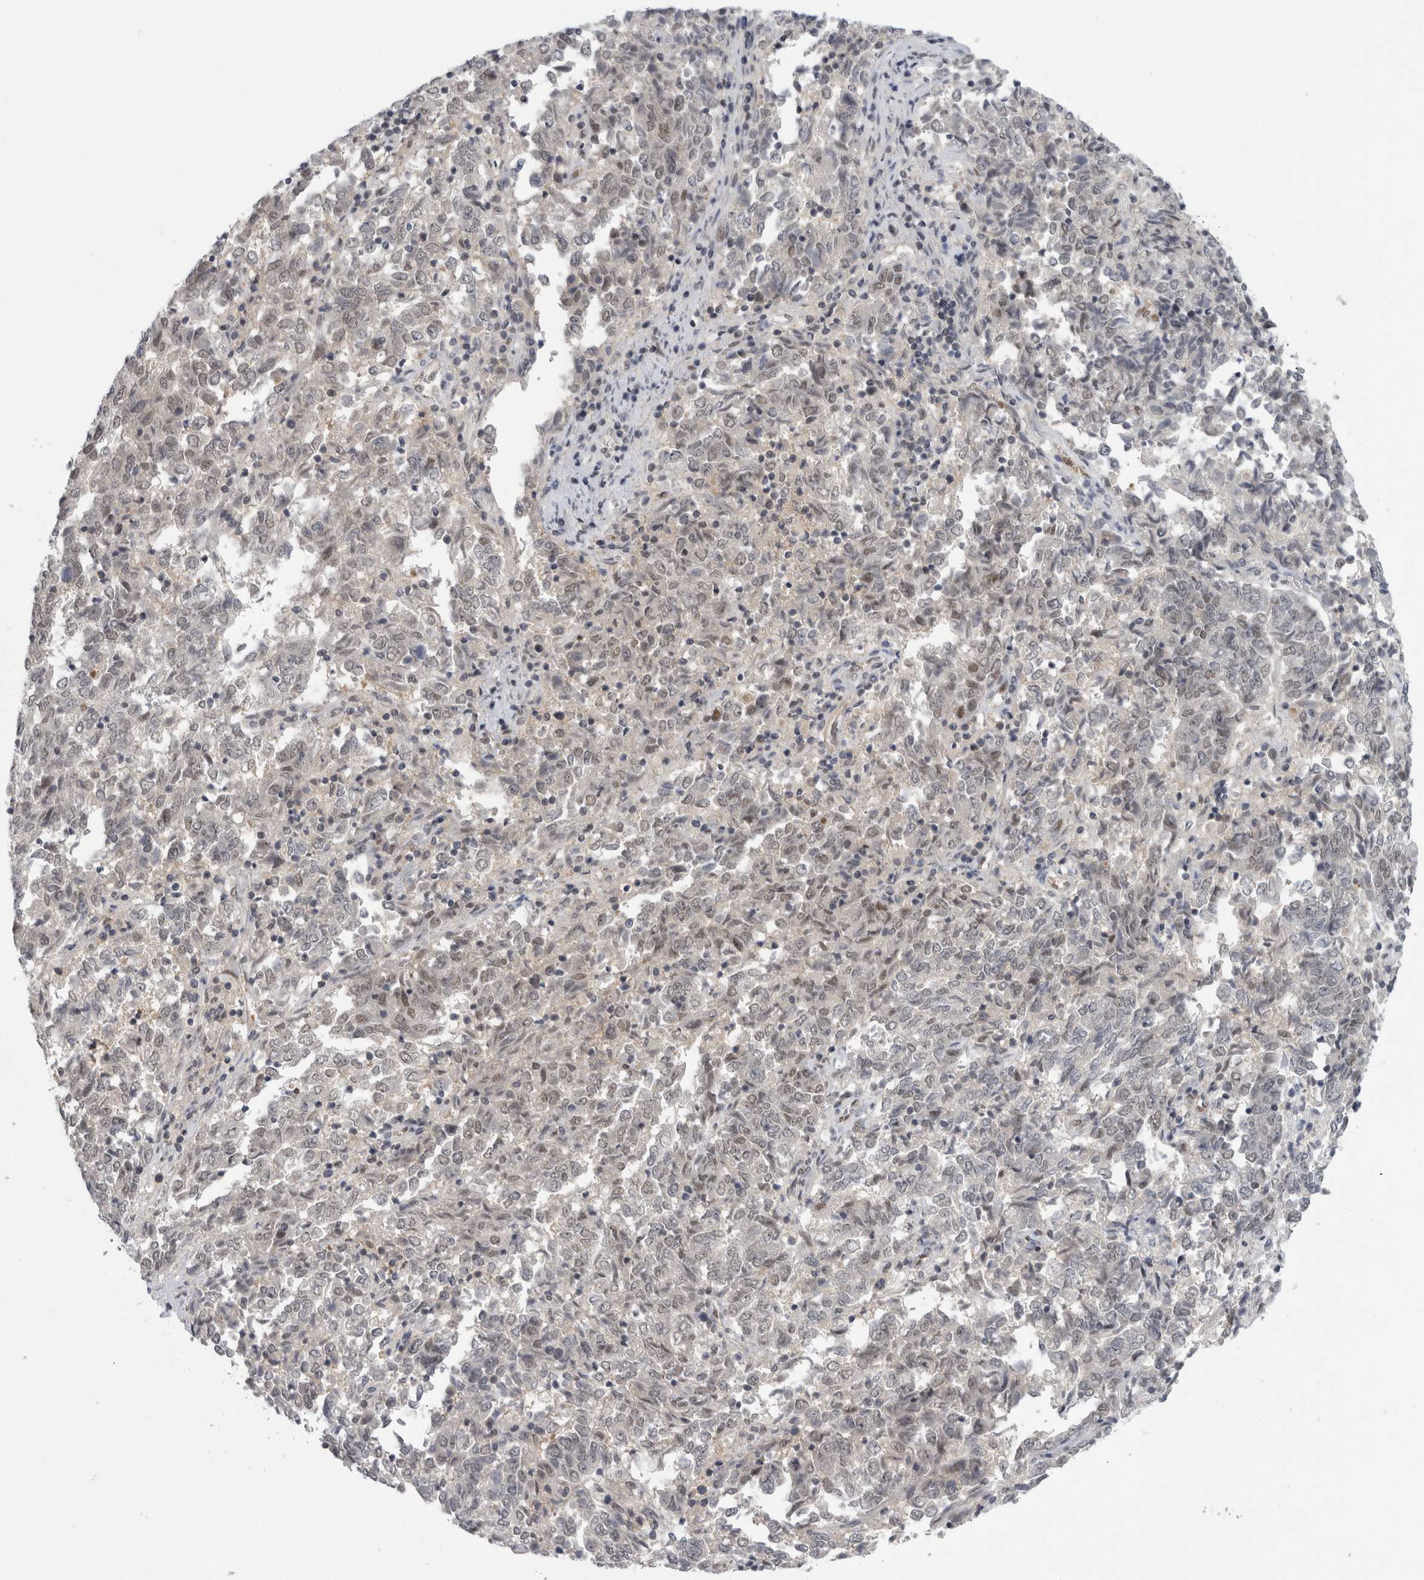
{"staining": {"intensity": "weak", "quantity": "25%-75%", "location": "nuclear"}, "tissue": "endometrial cancer", "cell_type": "Tumor cells", "image_type": "cancer", "snomed": [{"axis": "morphology", "description": "Adenocarcinoma, NOS"}, {"axis": "topography", "description": "Endometrium"}], "caption": "A brown stain highlights weak nuclear staining of a protein in human adenocarcinoma (endometrial) tumor cells.", "gene": "PSMB2", "patient": {"sex": "female", "age": 80}}